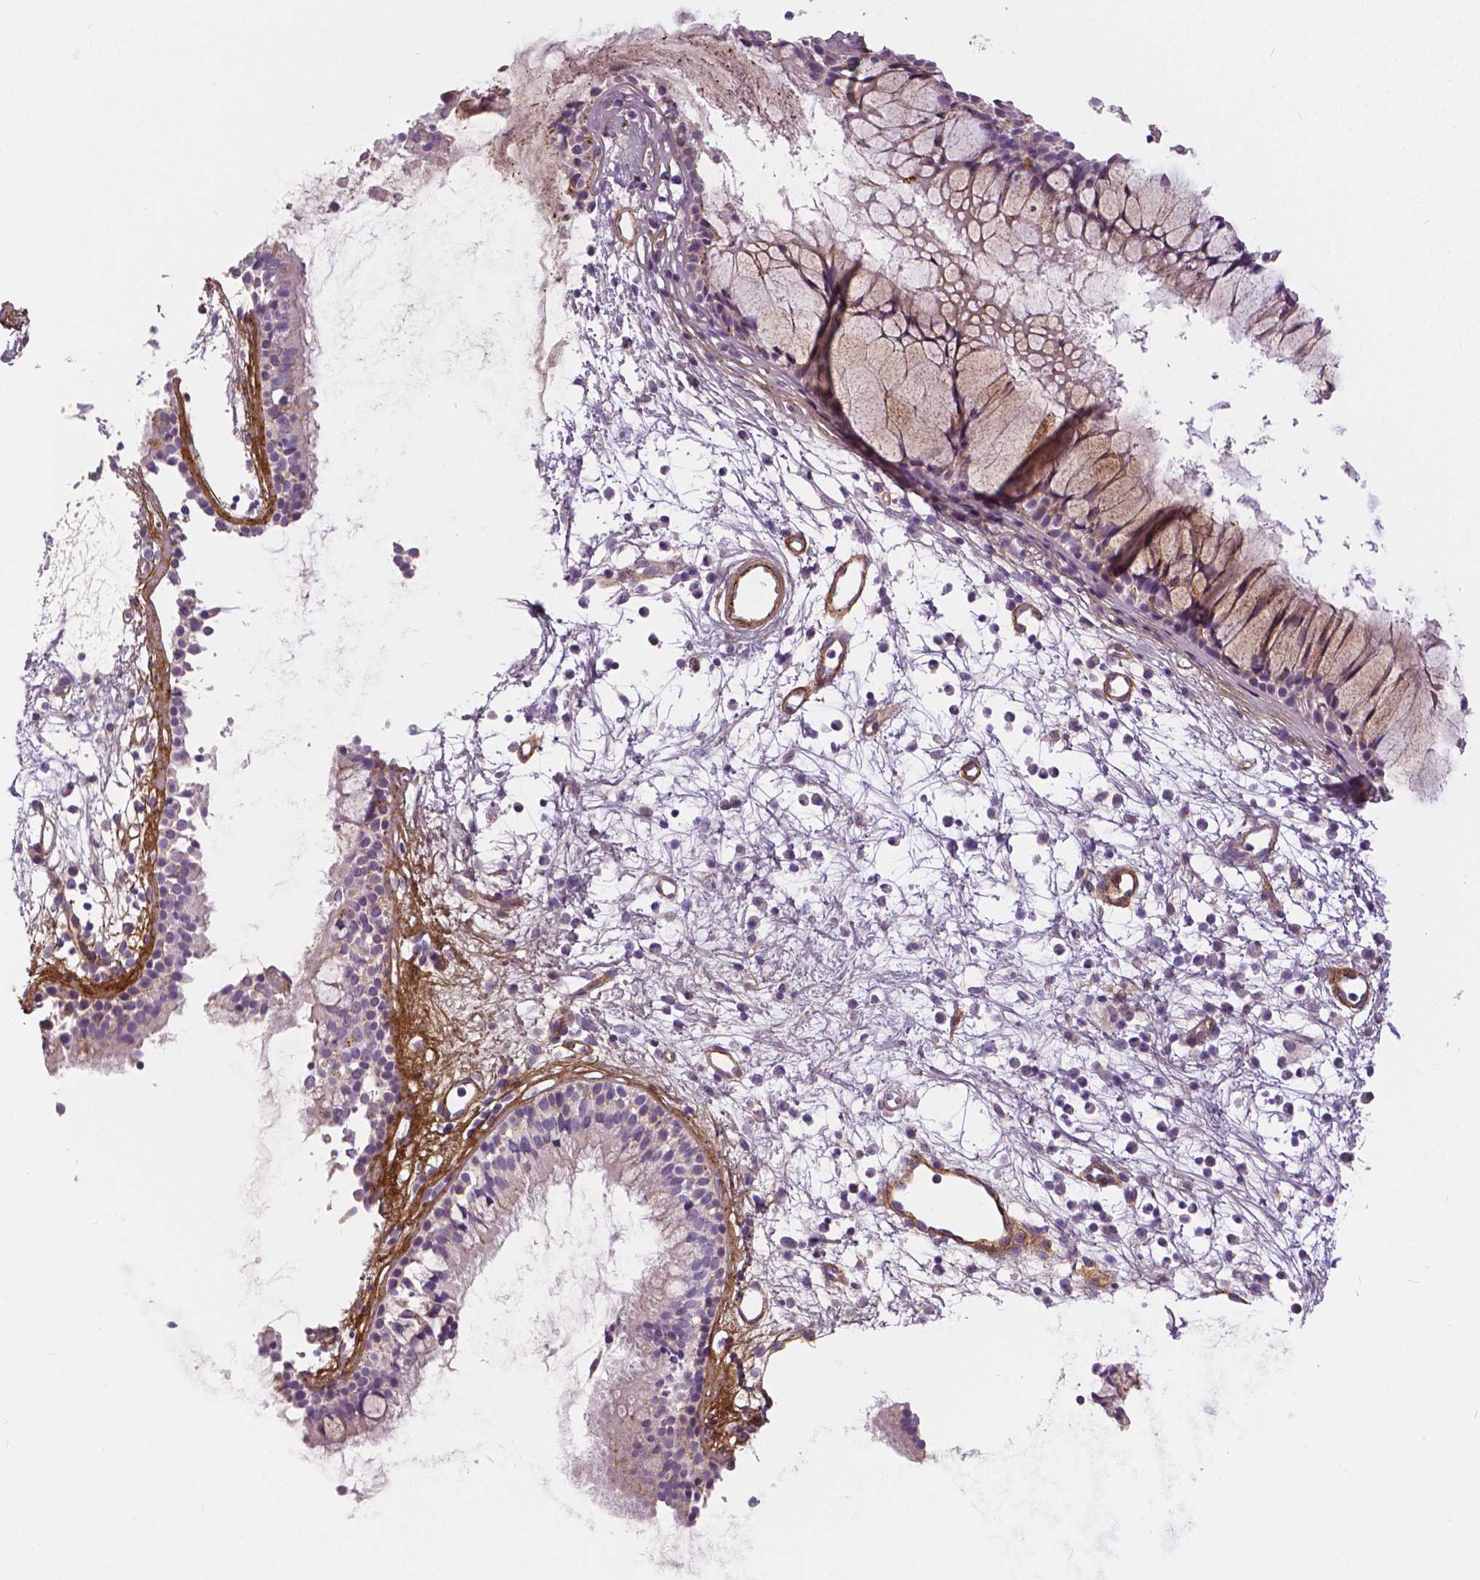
{"staining": {"intensity": "weak", "quantity": "<25%", "location": "cytoplasmic/membranous"}, "tissue": "nasopharynx", "cell_type": "Respiratory epithelial cells", "image_type": "normal", "snomed": [{"axis": "morphology", "description": "Normal tissue, NOS"}, {"axis": "topography", "description": "Nasopharynx"}], "caption": "Immunohistochemistry image of benign nasopharynx stained for a protein (brown), which shows no staining in respiratory epithelial cells. (Brightfield microscopy of DAB immunohistochemistry at high magnification).", "gene": "FLT1", "patient": {"sex": "male", "age": 77}}